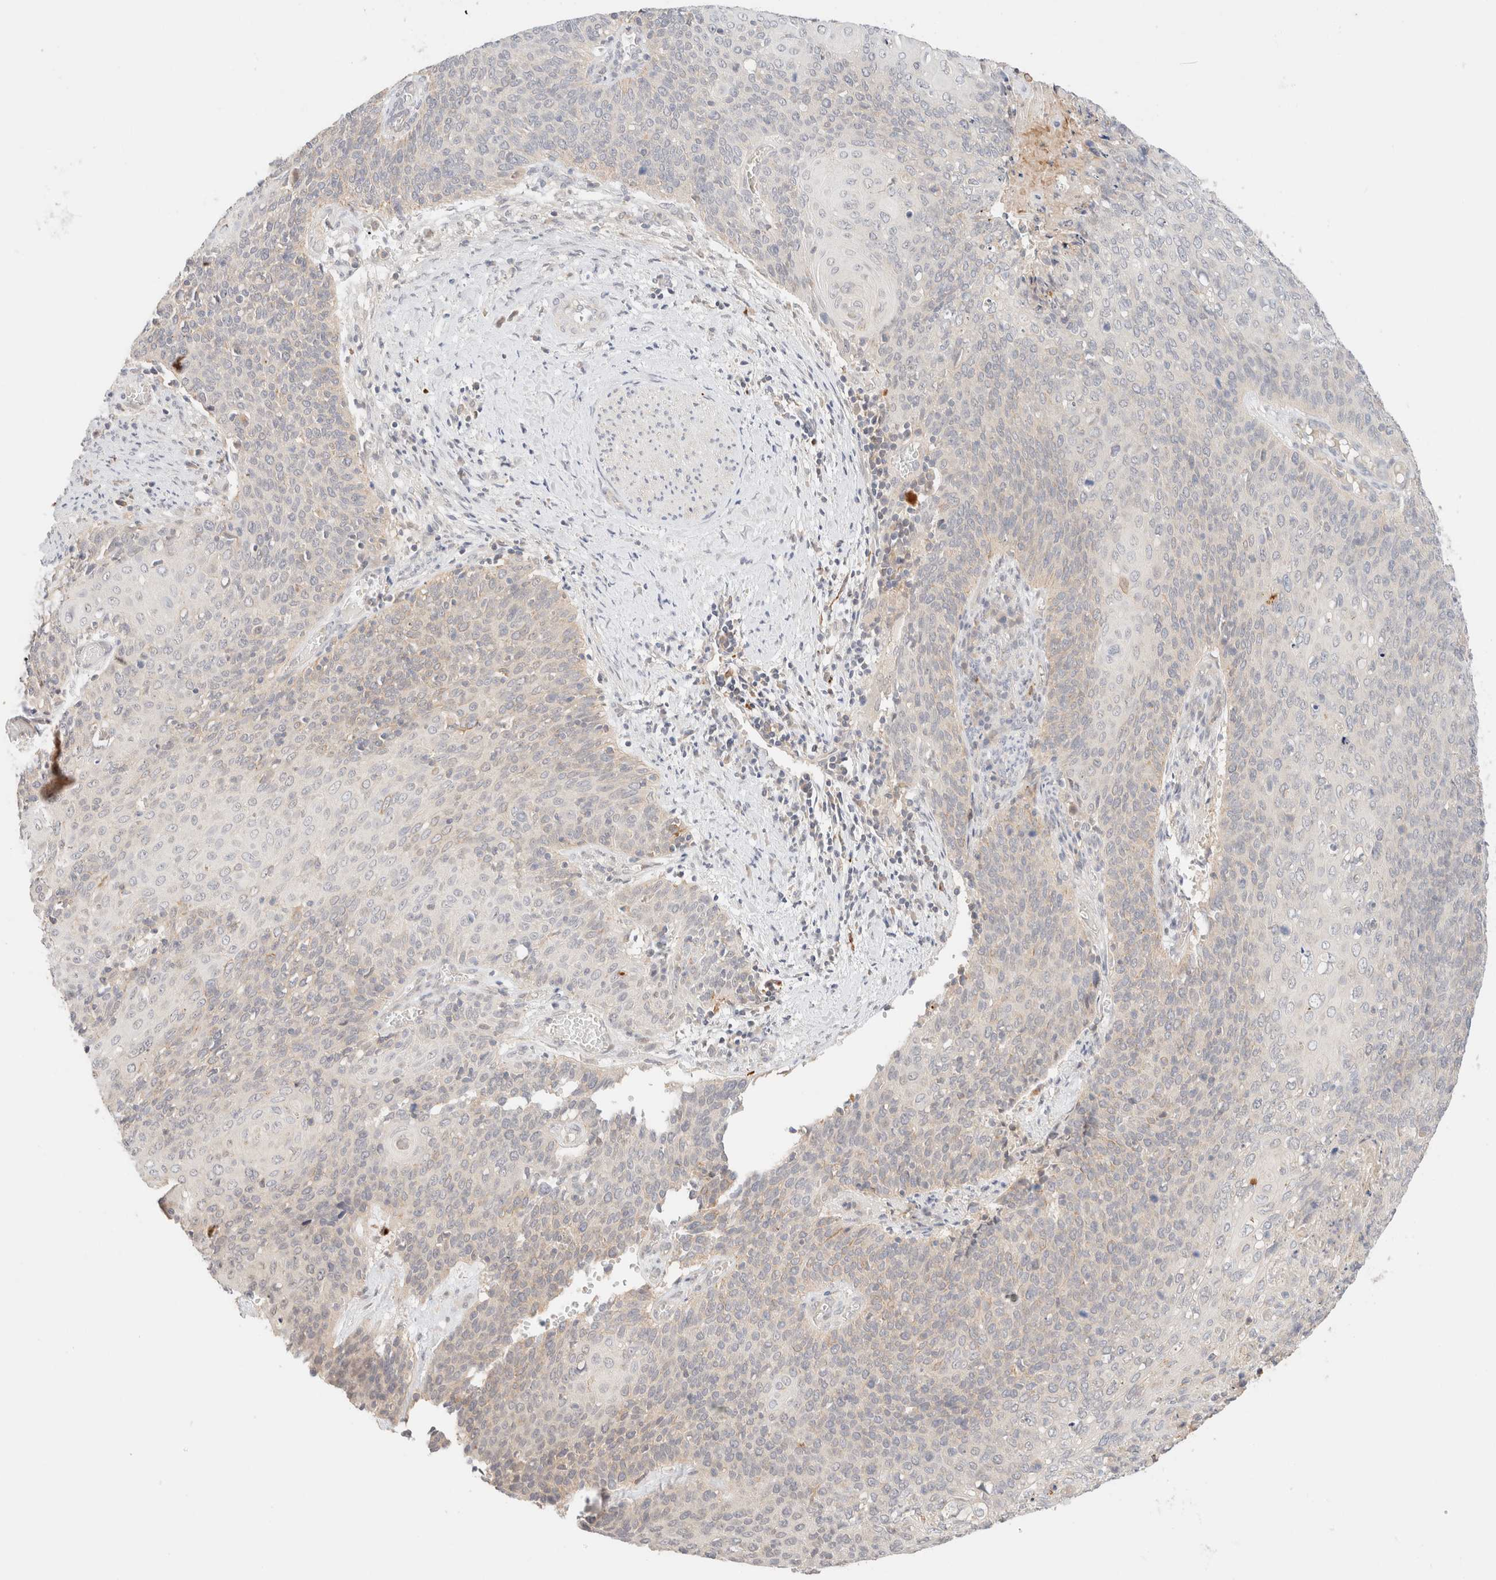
{"staining": {"intensity": "weak", "quantity": "<25%", "location": "cytoplasmic/membranous"}, "tissue": "cervical cancer", "cell_type": "Tumor cells", "image_type": "cancer", "snomed": [{"axis": "morphology", "description": "Squamous cell carcinoma, NOS"}, {"axis": "topography", "description": "Cervix"}], "caption": "Cervical cancer stained for a protein using immunohistochemistry reveals no staining tumor cells.", "gene": "SGSM2", "patient": {"sex": "female", "age": 39}}